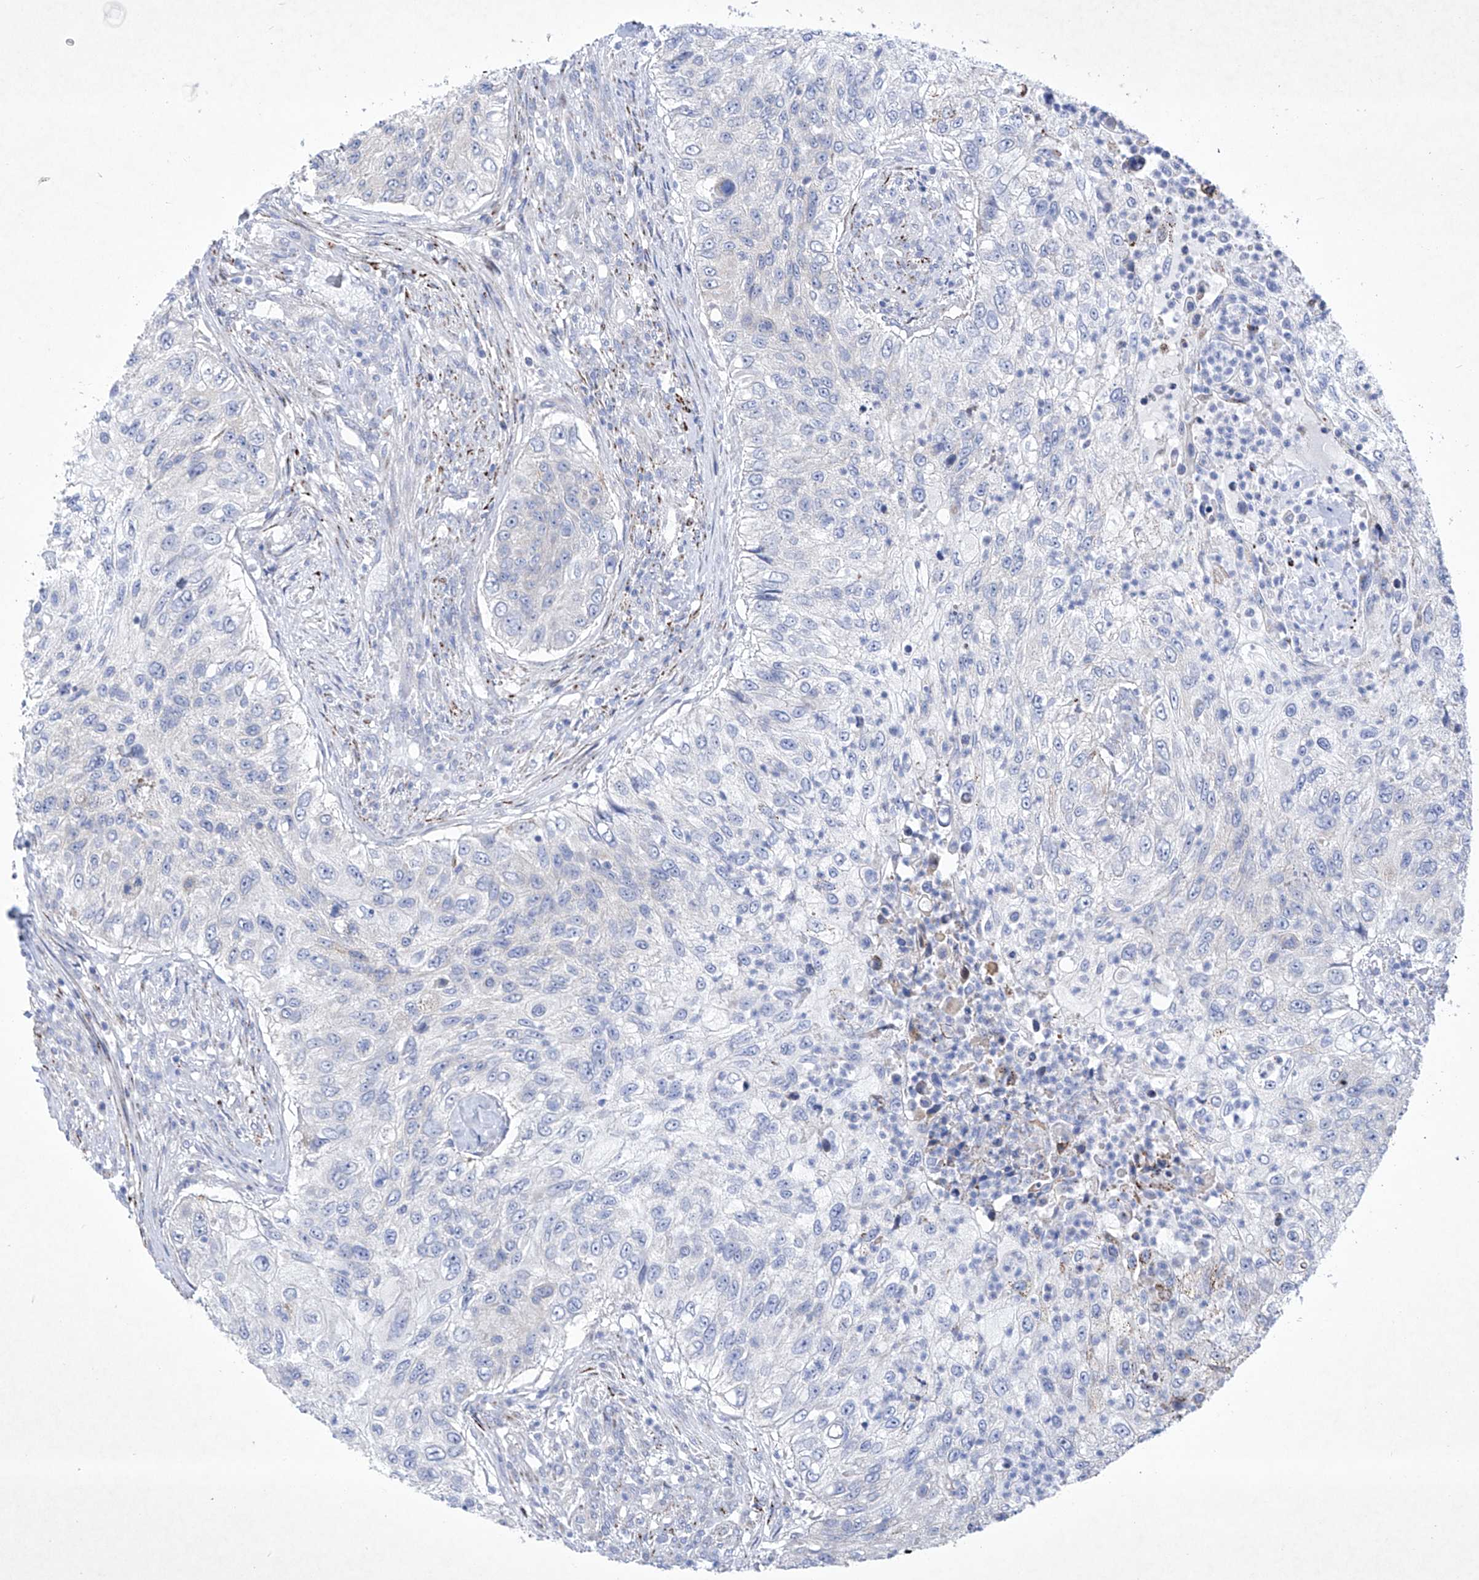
{"staining": {"intensity": "negative", "quantity": "none", "location": "none"}, "tissue": "urothelial cancer", "cell_type": "Tumor cells", "image_type": "cancer", "snomed": [{"axis": "morphology", "description": "Urothelial carcinoma, High grade"}, {"axis": "topography", "description": "Urinary bladder"}], "caption": "Tumor cells are negative for protein expression in human high-grade urothelial carcinoma. (DAB immunohistochemistry visualized using brightfield microscopy, high magnification).", "gene": "C1orf87", "patient": {"sex": "female", "age": 60}}